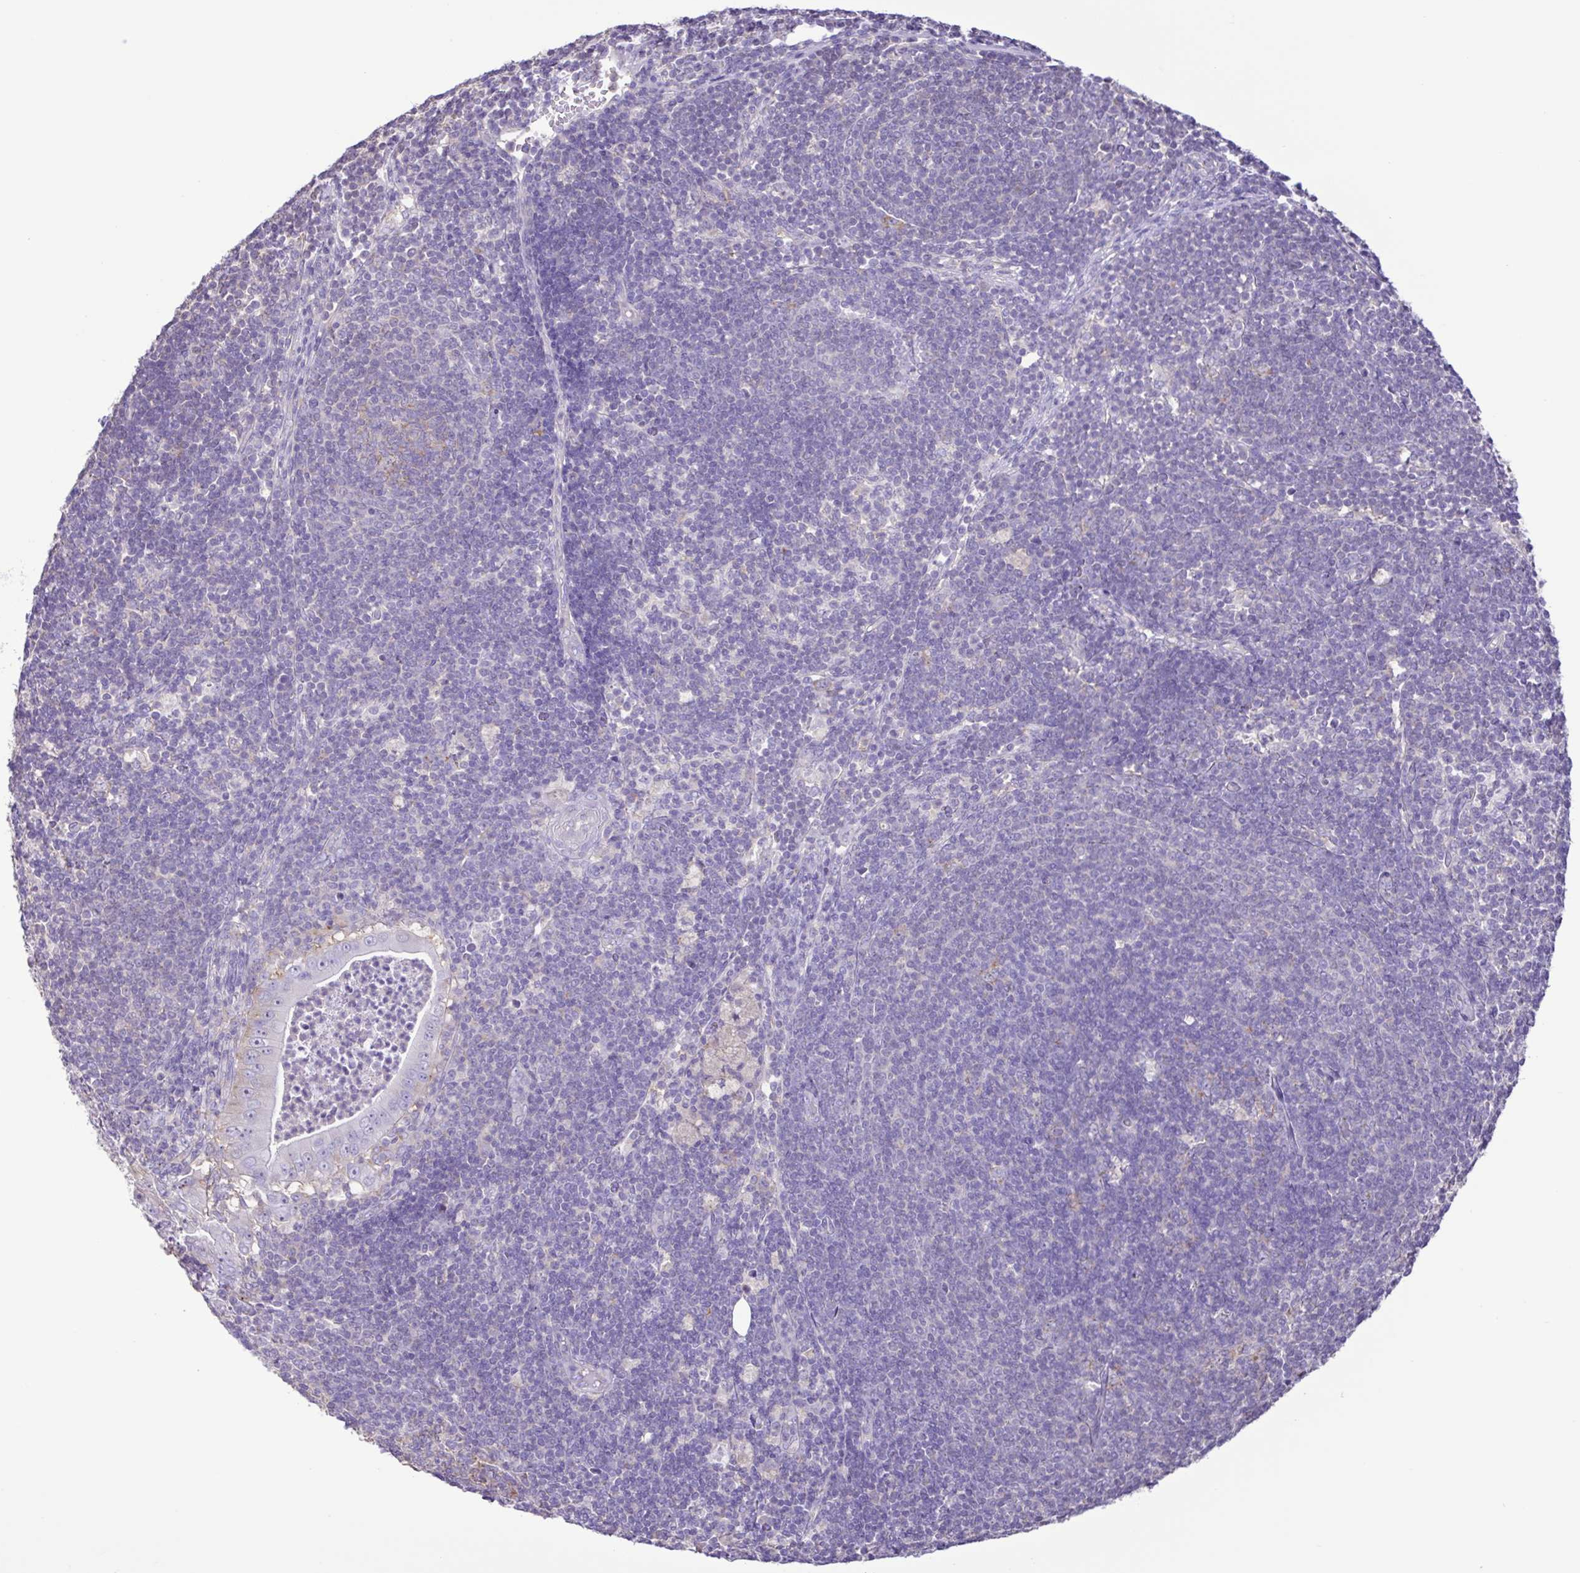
{"staining": {"intensity": "negative", "quantity": "none", "location": "none"}, "tissue": "pancreatic cancer", "cell_type": "Tumor cells", "image_type": "cancer", "snomed": [{"axis": "morphology", "description": "Adenocarcinoma, NOS"}, {"axis": "topography", "description": "Pancreas"}], "caption": "High magnification brightfield microscopy of pancreatic cancer stained with DAB (3,3'-diaminobenzidine) (brown) and counterstained with hematoxylin (blue): tumor cells show no significant expression.", "gene": "CYP17A1", "patient": {"sex": "male", "age": 71}}